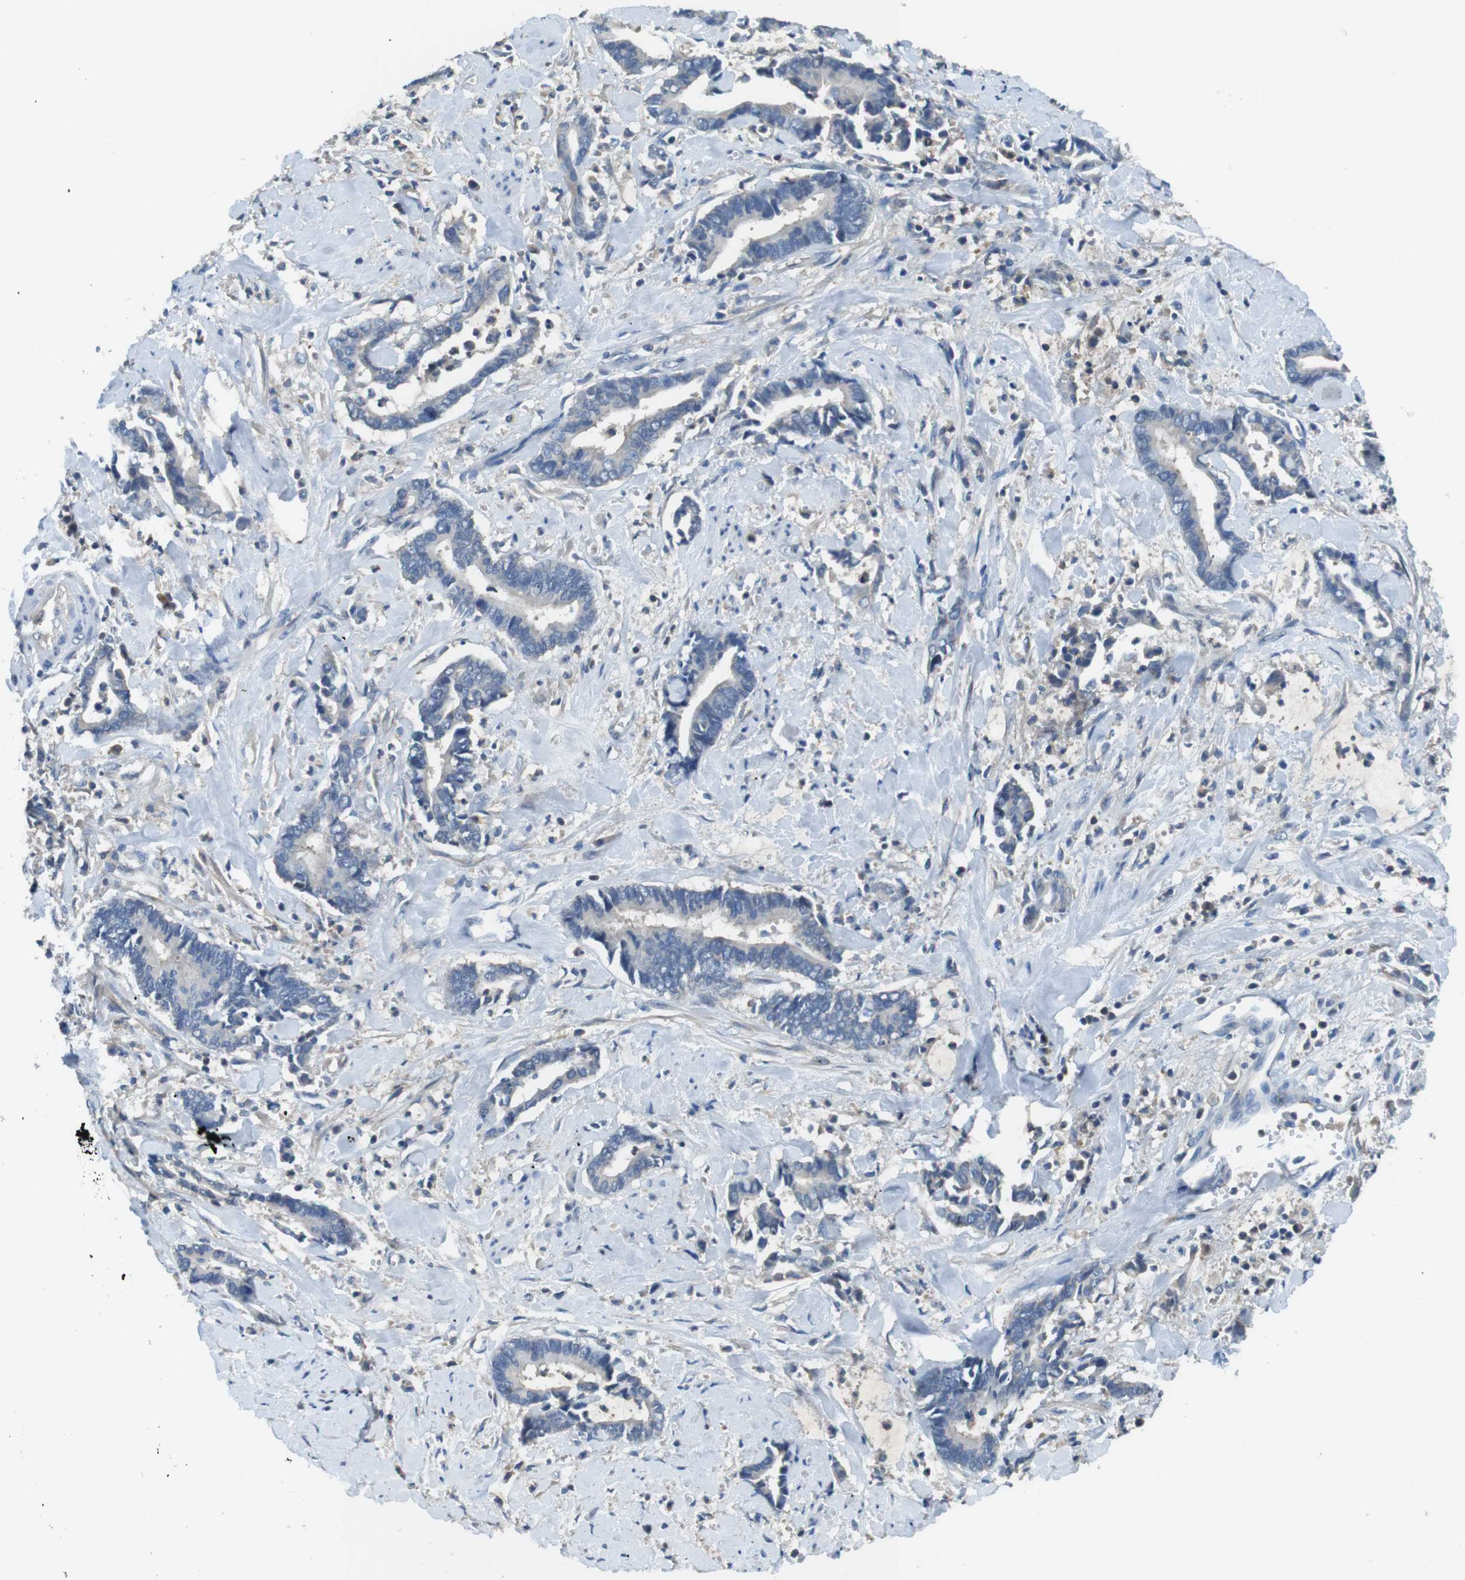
{"staining": {"intensity": "negative", "quantity": "none", "location": "none"}, "tissue": "cervical cancer", "cell_type": "Tumor cells", "image_type": "cancer", "snomed": [{"axis": "morphology", "description": "Adenocarcinoma, NOS"}, {"axis": "topography", "description": "Cervix"}], "caption": "The immunohistochemistry histopathology image has no significant positivity in tumor cells of cervical cancer tissue.", "gene": "TMPRSS15", "patient": {"sex": "female", "age": 44}}